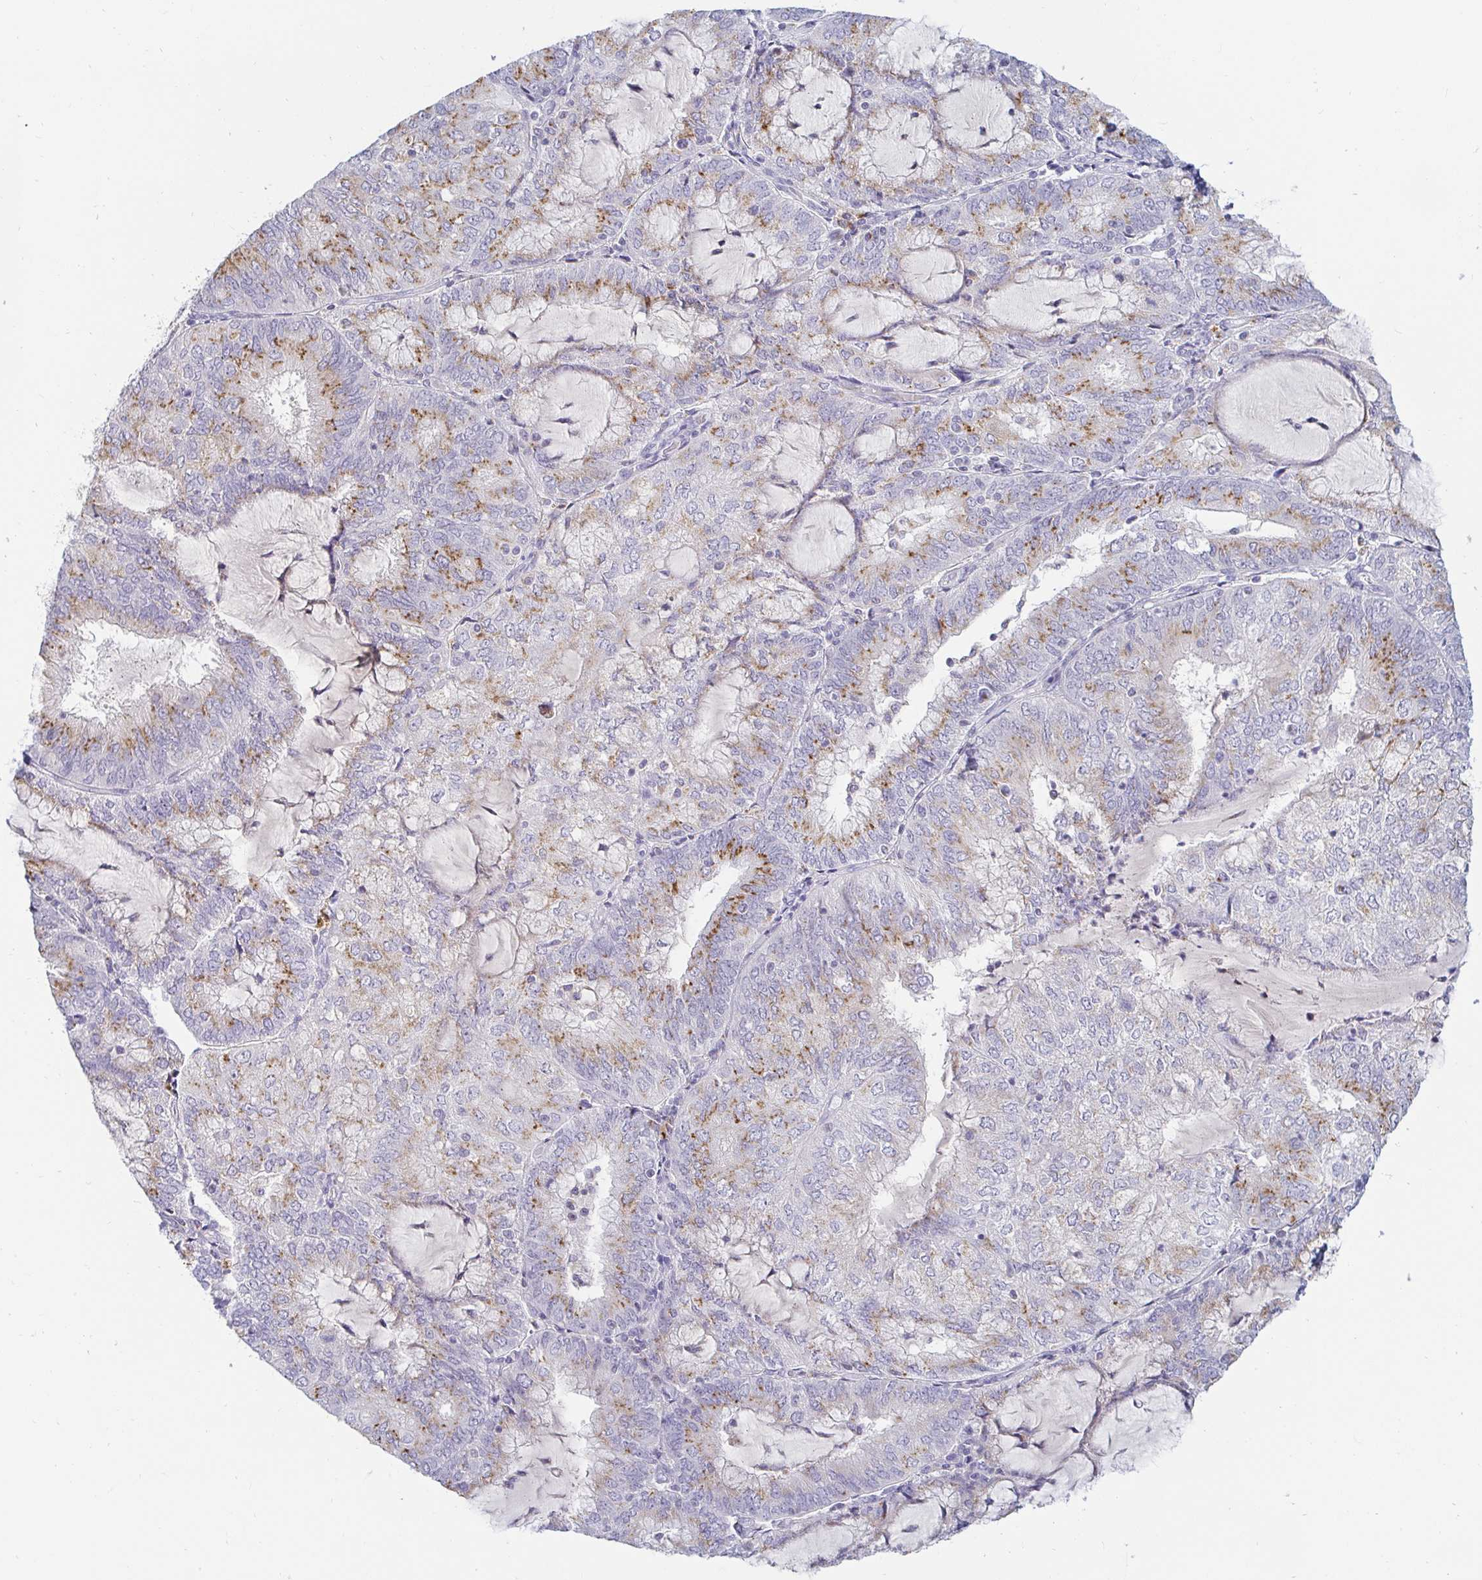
{"staining": {"intensity": "moderate", "quantity": "25%-75%", "location": "cytoplasmic/membranous"}, "tissue": "endometrial cancer", "cell_type": "Tumor cells", "image_type": "cancer", "snomed": [{"axis": "morphology", "description": "Adenocarcinoma, NOS"}, {"axis": "topography", "description": "Endometrium"}], "caption": "Adenocarcinoma (endometrial) stained for a protein (brown) displays moderate cytoplasmic/membranous positive staining in about 25%-75% of tumor cells.", "gene": "OR51D1", "patient": {"sex": "female", "age": 81}}